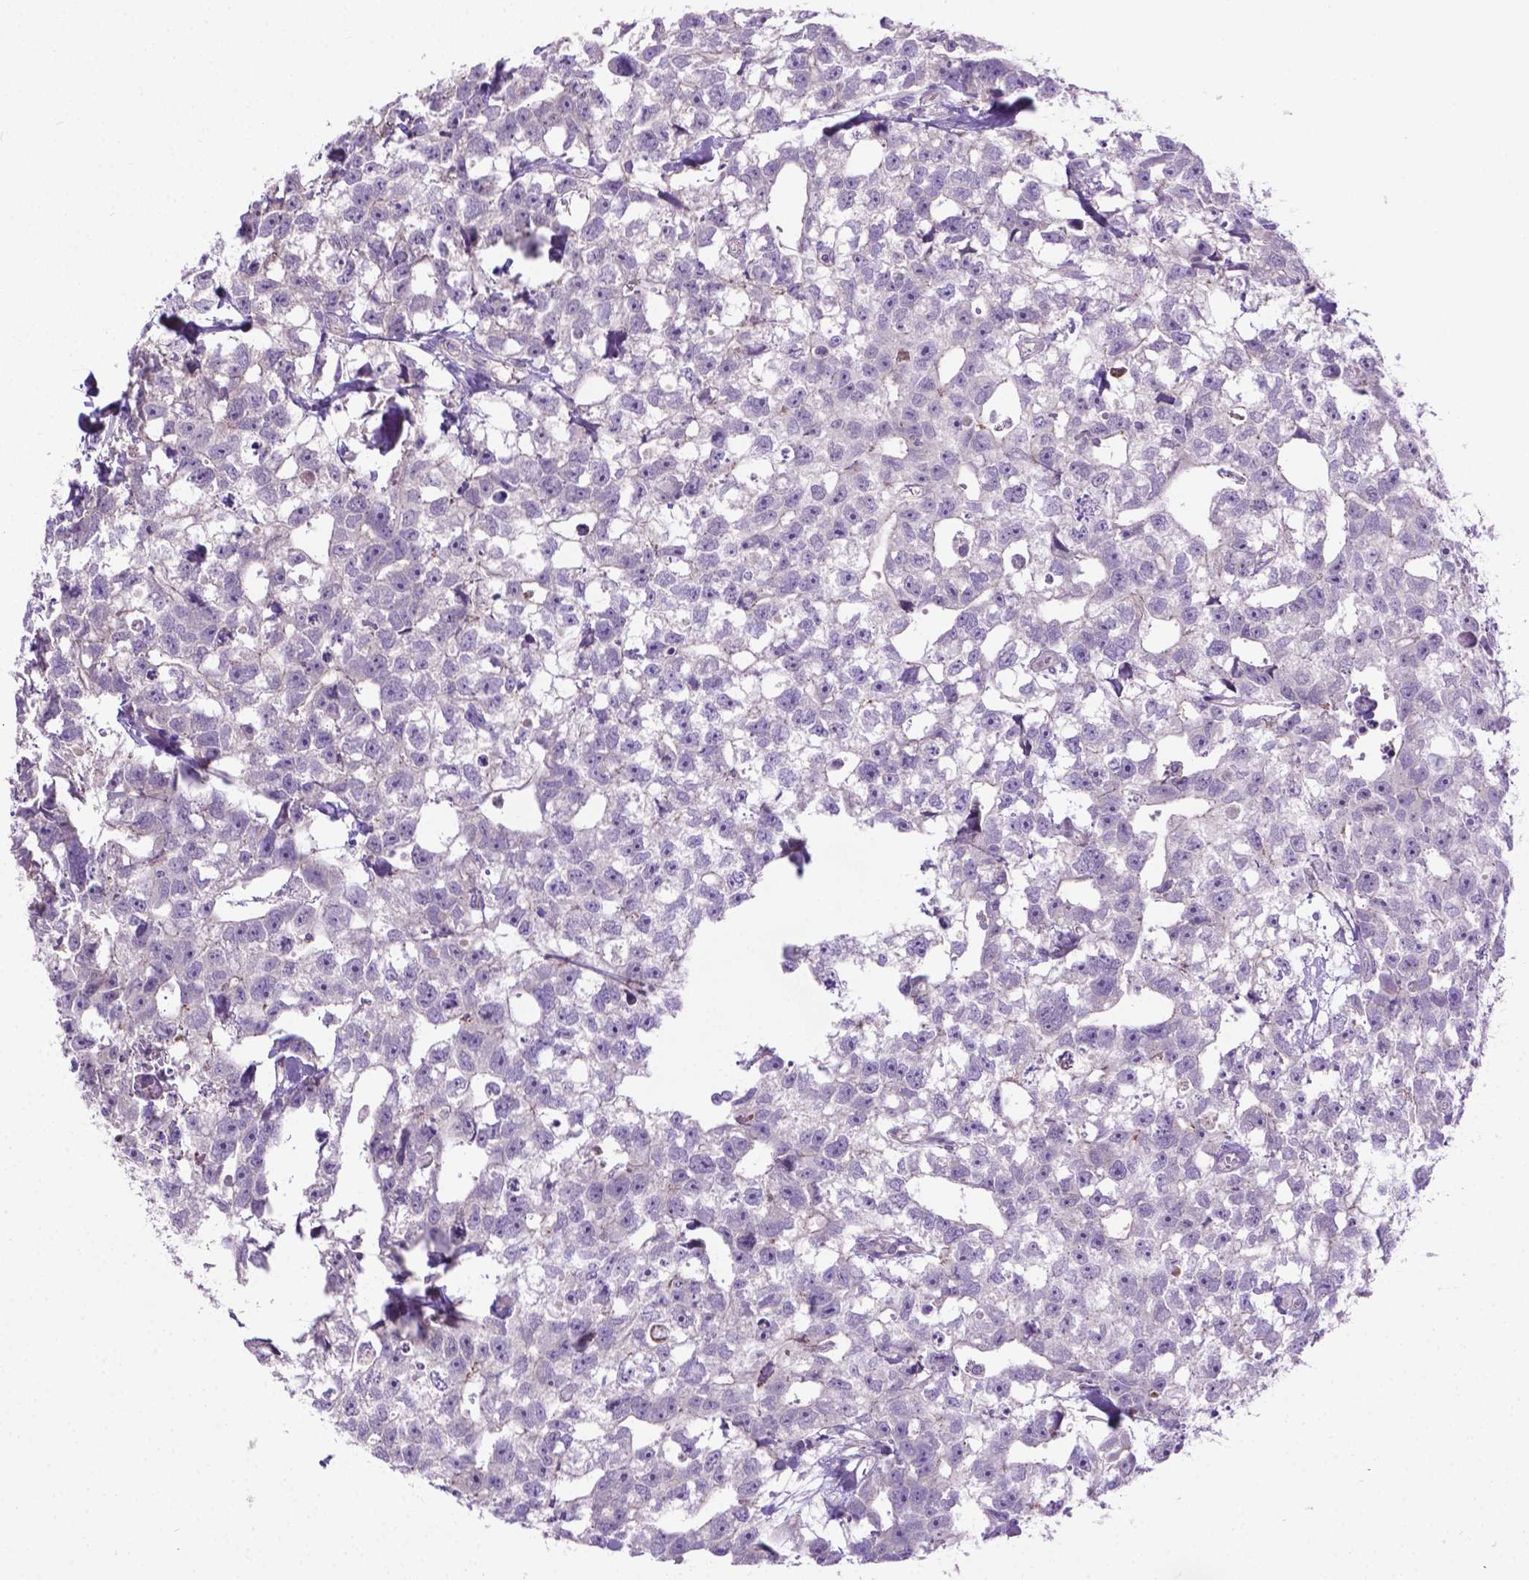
{"staining": {"intensity": "negative", "quantity": "none", "location": "none"}, "tissue": "testis cancer", "cell_type": "Tumor cells", "image_type": "cancer", "snomed": [{"axis": "morphology", "description": "Carcinoma, Embryonal, NOS"}, {"axis": "morphology", "description": "Teratoma, malignant, NOS"}, {"axis": "topography", "description": "Testis"}], "caption": "Tumor cells show no significant protein positivity in testis cancer. Nuclei are stained in blue.", "gene": "CCER2", "patient": {"sex": "male", "age": 44}}